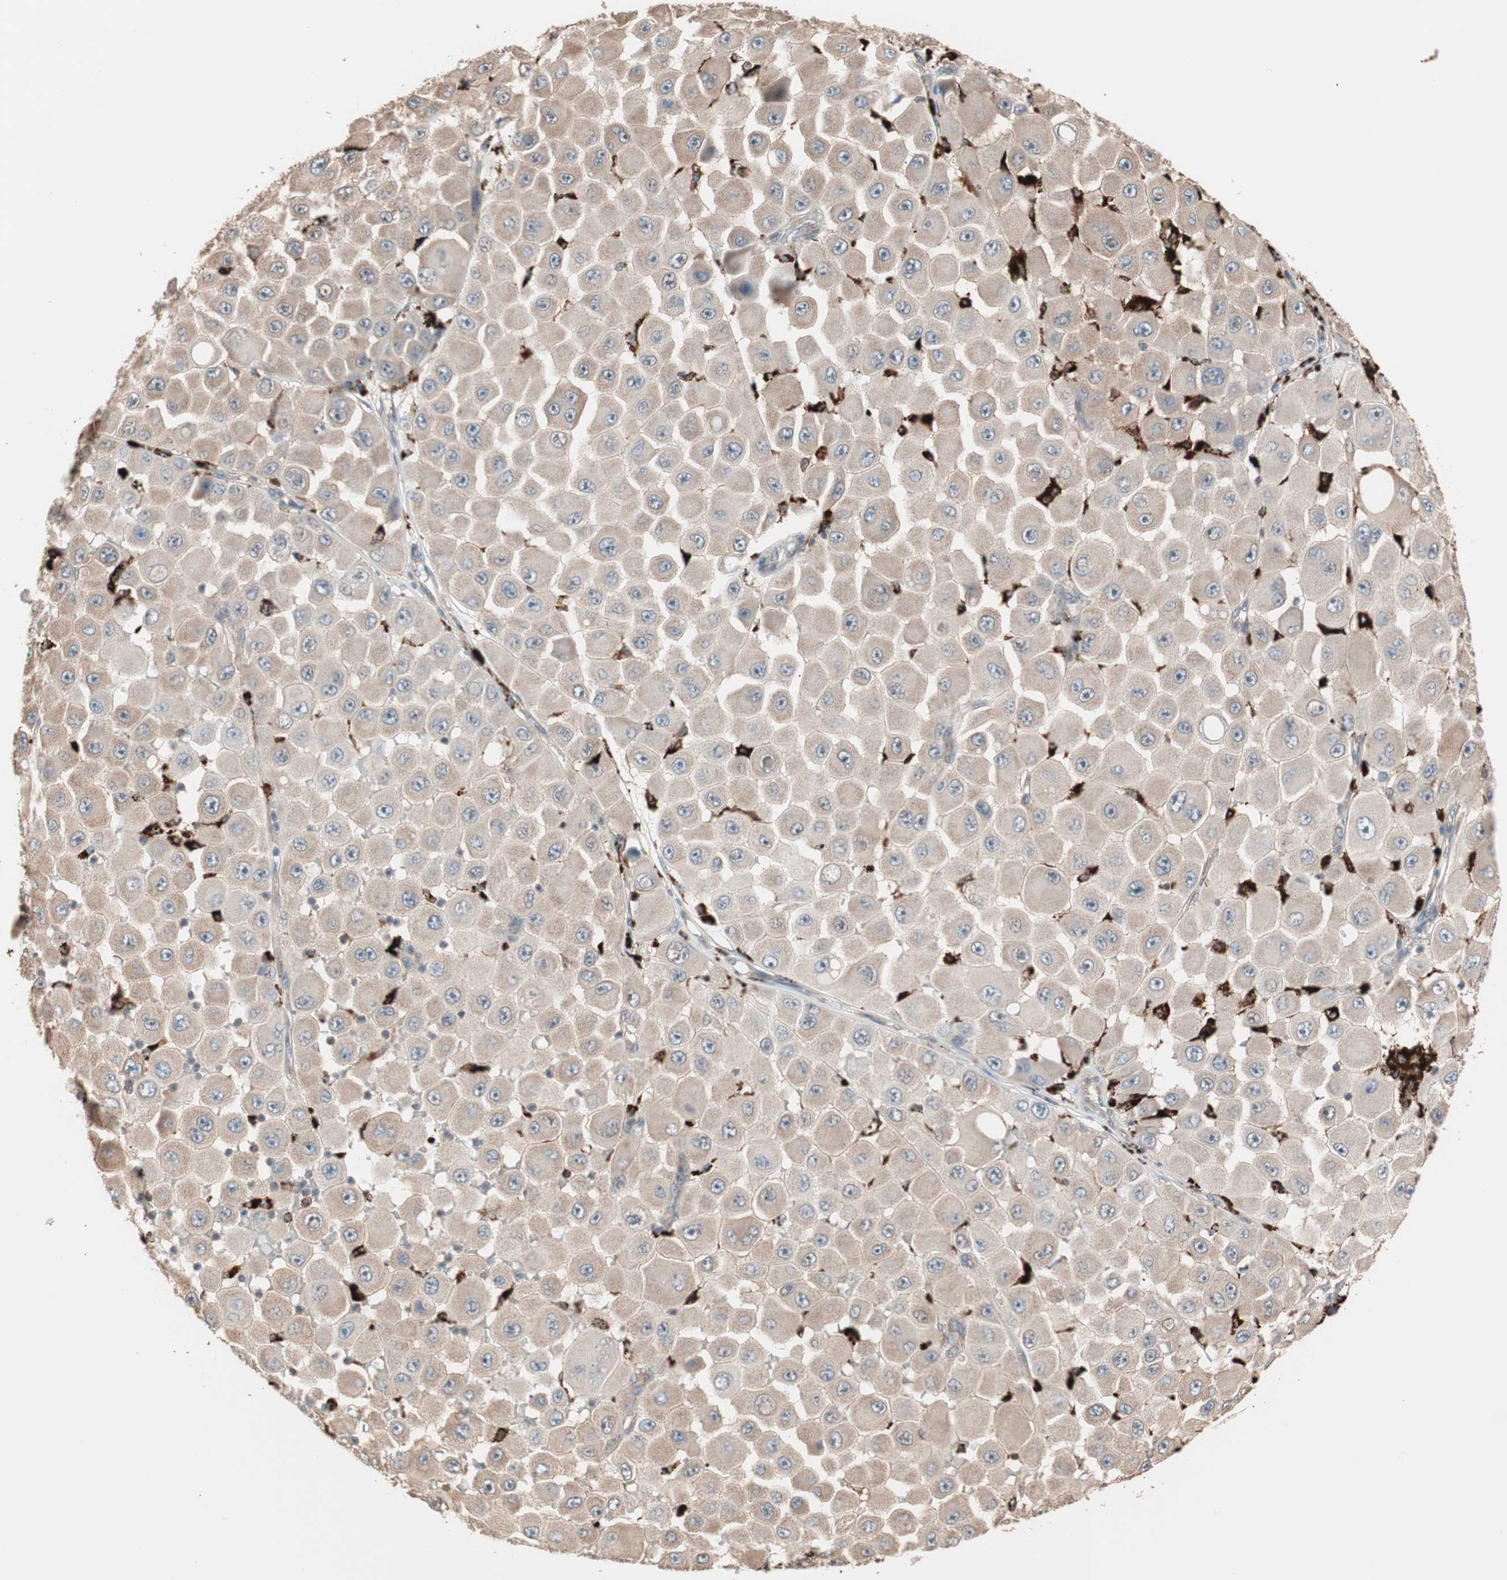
{"staining": {"intensity": "weak", "quantity": ">75%", "location": "cytoplasmic/membranous"}, "tissue": "melanoma", "cell_type": "Tumor cells", "image_type": "cancer", "snomed": [{"axis": "morphology", "description": "Malignant melanoma, NOS"}, {"axis": "topography", "description": "Skin"}], "caption": "Malignant melanoma was stained to show a protein in brown. There is low levels of weak cytoplasmic/membranous positivity in approximately >75% of tumor cells. The protein is shown in brown color, while the nuclei are stained blue.", "gene": "CCT3", "patient": {"sex": "female", "age": 81}}